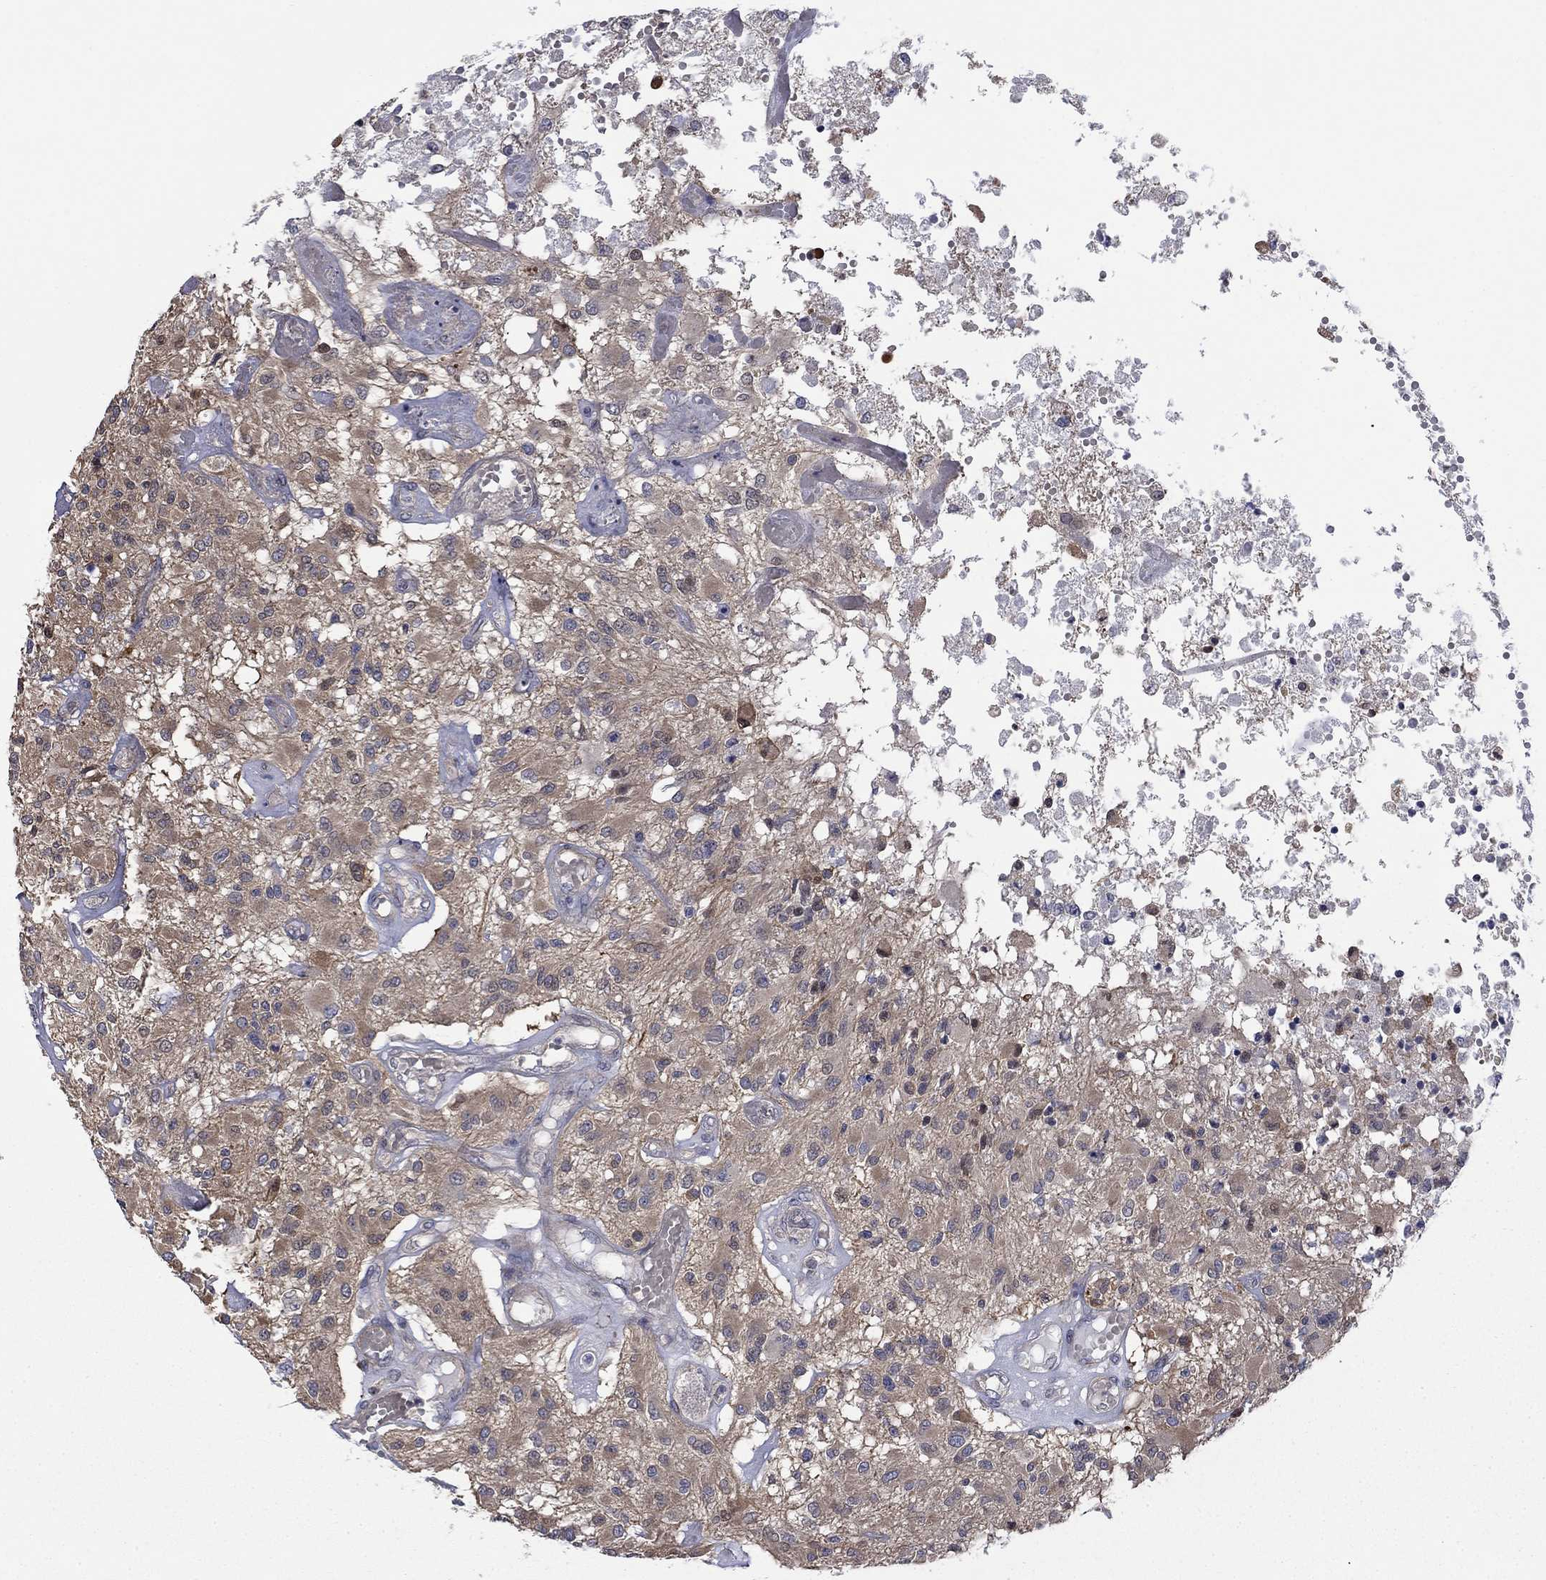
{"staining": {"intensity": "negative", "quantity": "none", "location": "none"}, "tissue": "glioma", "cell_type": "Tumor cells", "image_type": "cancer", "snomed": [{"axis": "morphology", "description": "Glioma, malignant, High grade"}, {"axis": "topography", "description": "Brain"}], "caption": "A photomicrograph of human malignant glioma (high-grade) is negative for staining in tumor cells.", "gene": "PDZD2", "patient": {"sex": "female", "age": 63}}